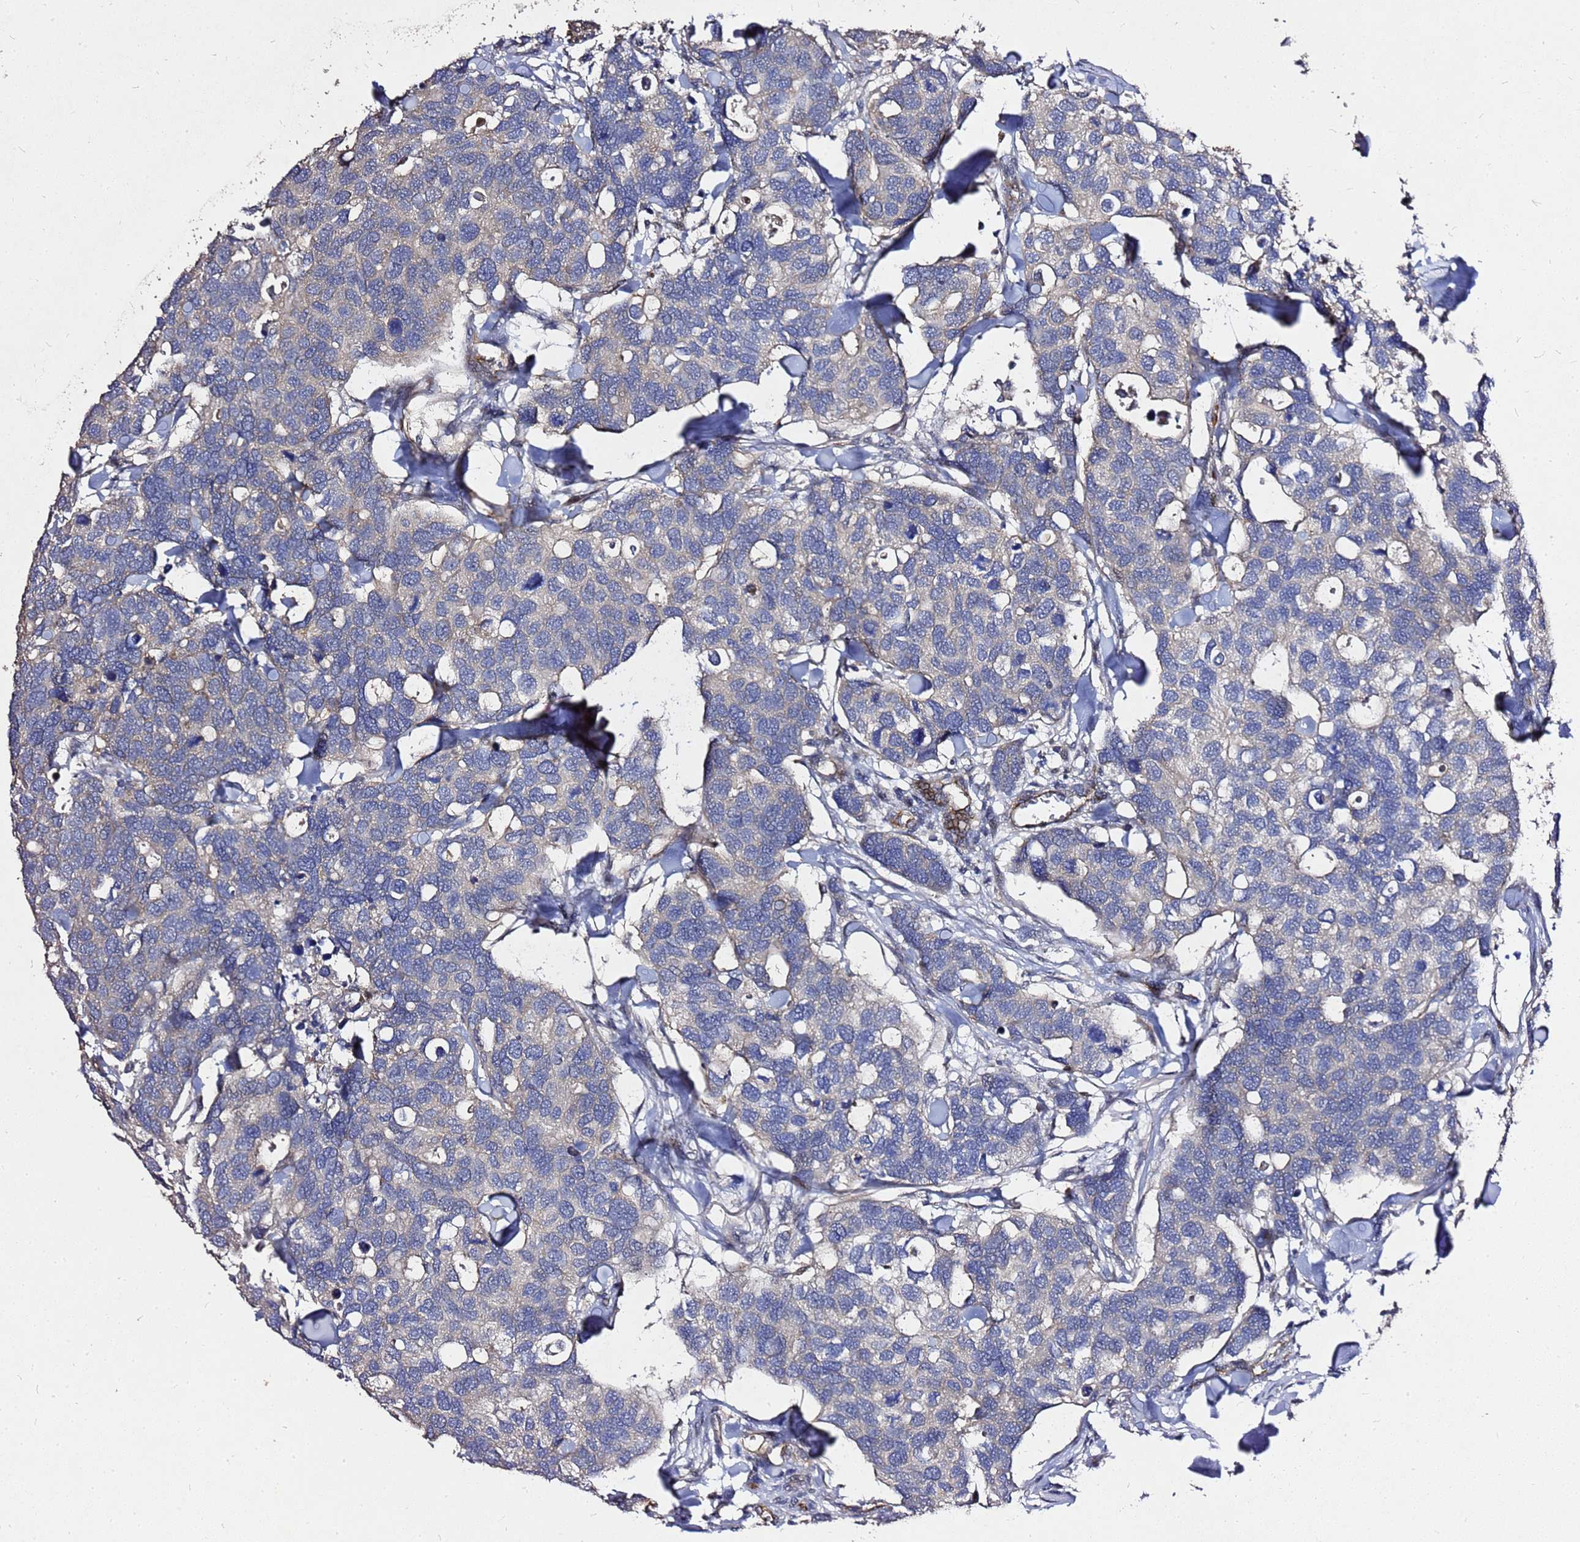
{"staining": {"intensity": "negative", "quantity": "none", "location": "none"}, "tissue": "breast cancer", "cell_type": "Tumor cells", "image_type": "cancer", "snomed": [{"axis": "morphology", "description": "Duct carcinoma"}, {"axis": "topography", "description": "Breast"}], "caption": "Immunohistochemical staining of breast invasive ductal carcinoma shows no significant staining in tumor cells.", "gene": "RSPRY1", "patient": {"sex": "female", "age": 83}}